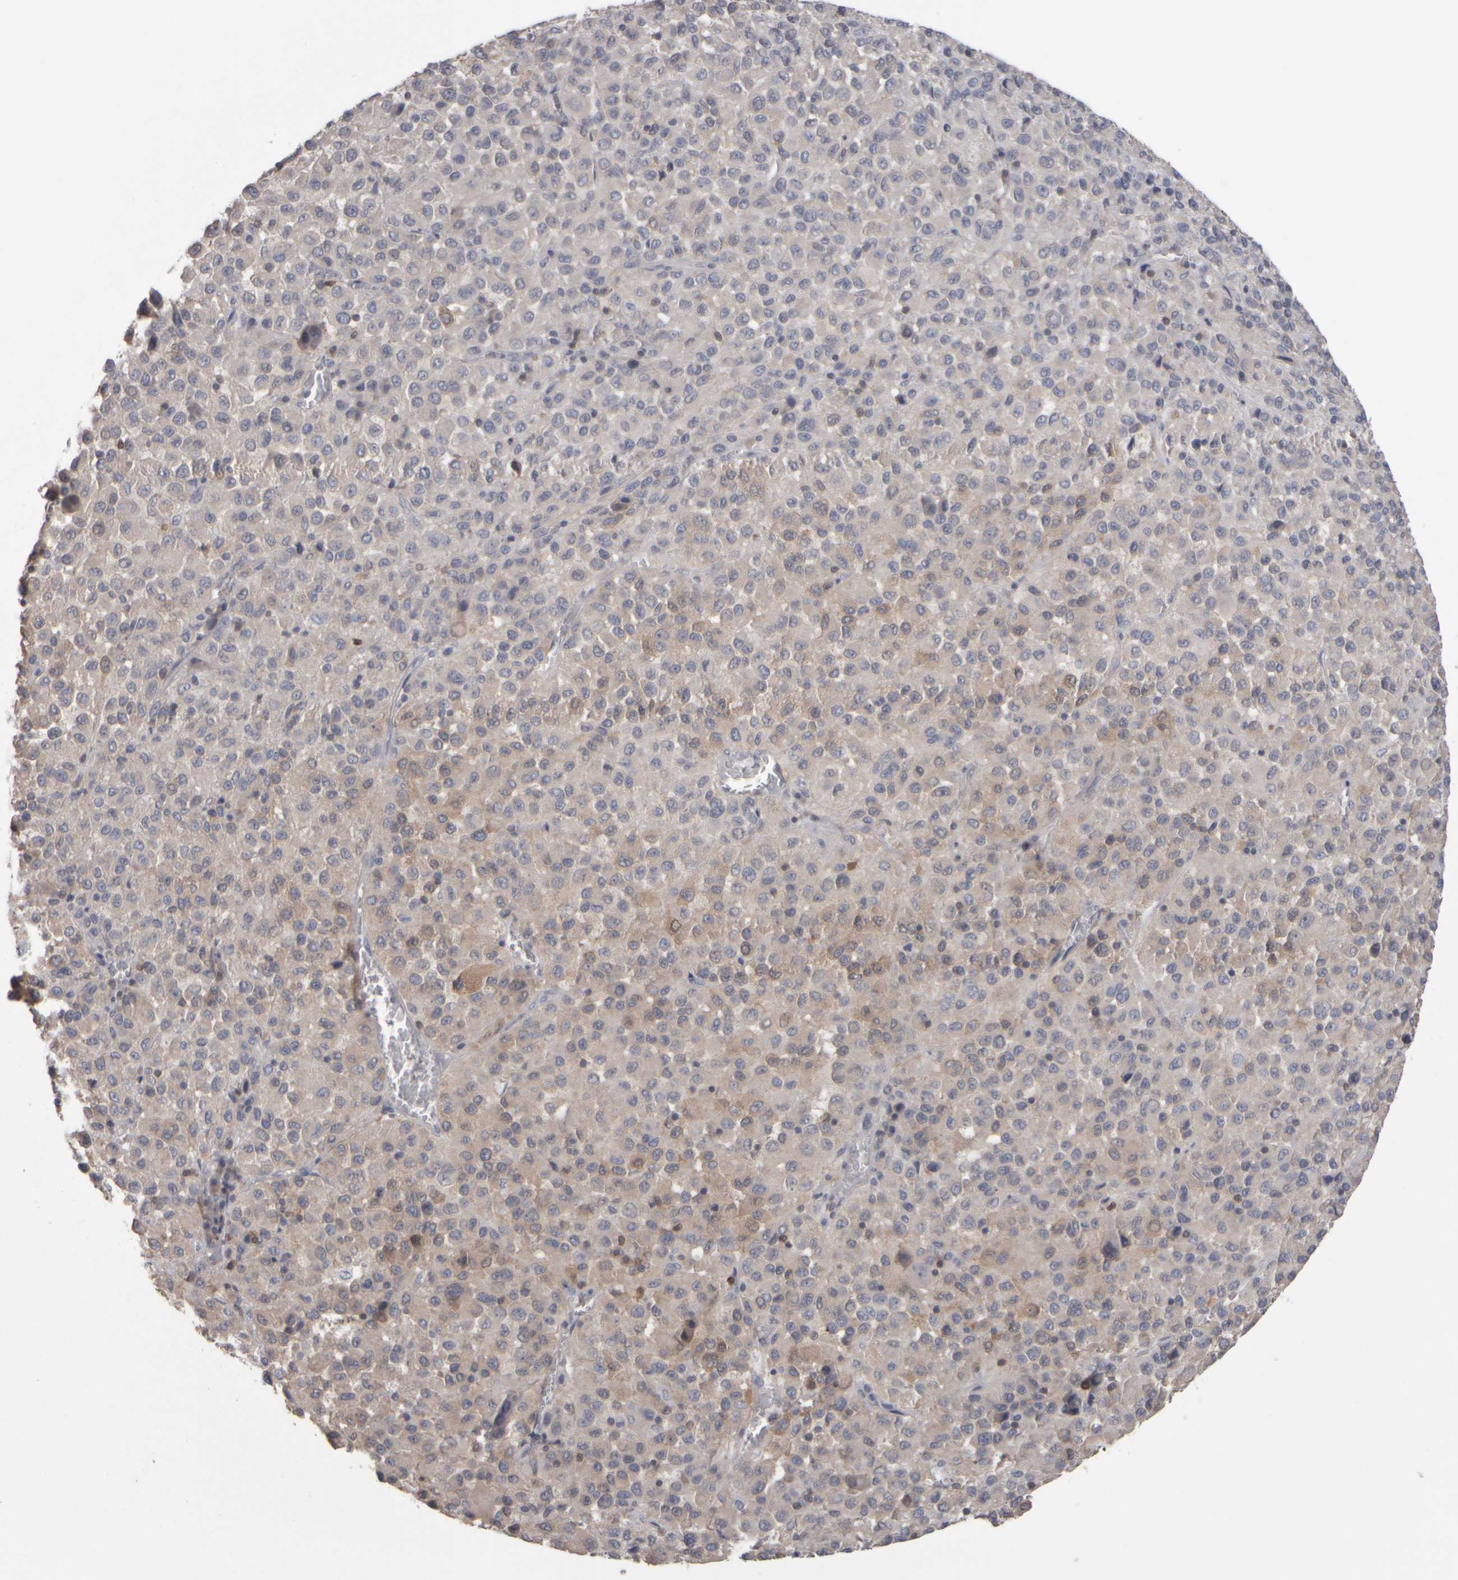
{"staining": {"intensity": "weak", "quantity": "<25%", "location": "cytoplasmic/membranous"}, "tissue": "melanoma", "cell_type": "Tumor cells", "image_type": "cancer", "snomed": [{"axis": "morphology", "description": "Malignant melanoma, Metastatic site"}, {"axis": "topography", "description": "Lung"}], "caption": "Photomicrograph shows no significant protein positivity in tumor cells of melanoma. (DAB immunohistochemistry (IHC) visualized using brightfield microscopy, high magnification).", "gene": "EPHX2", "patient": {"sex": "male", "age": 64}}